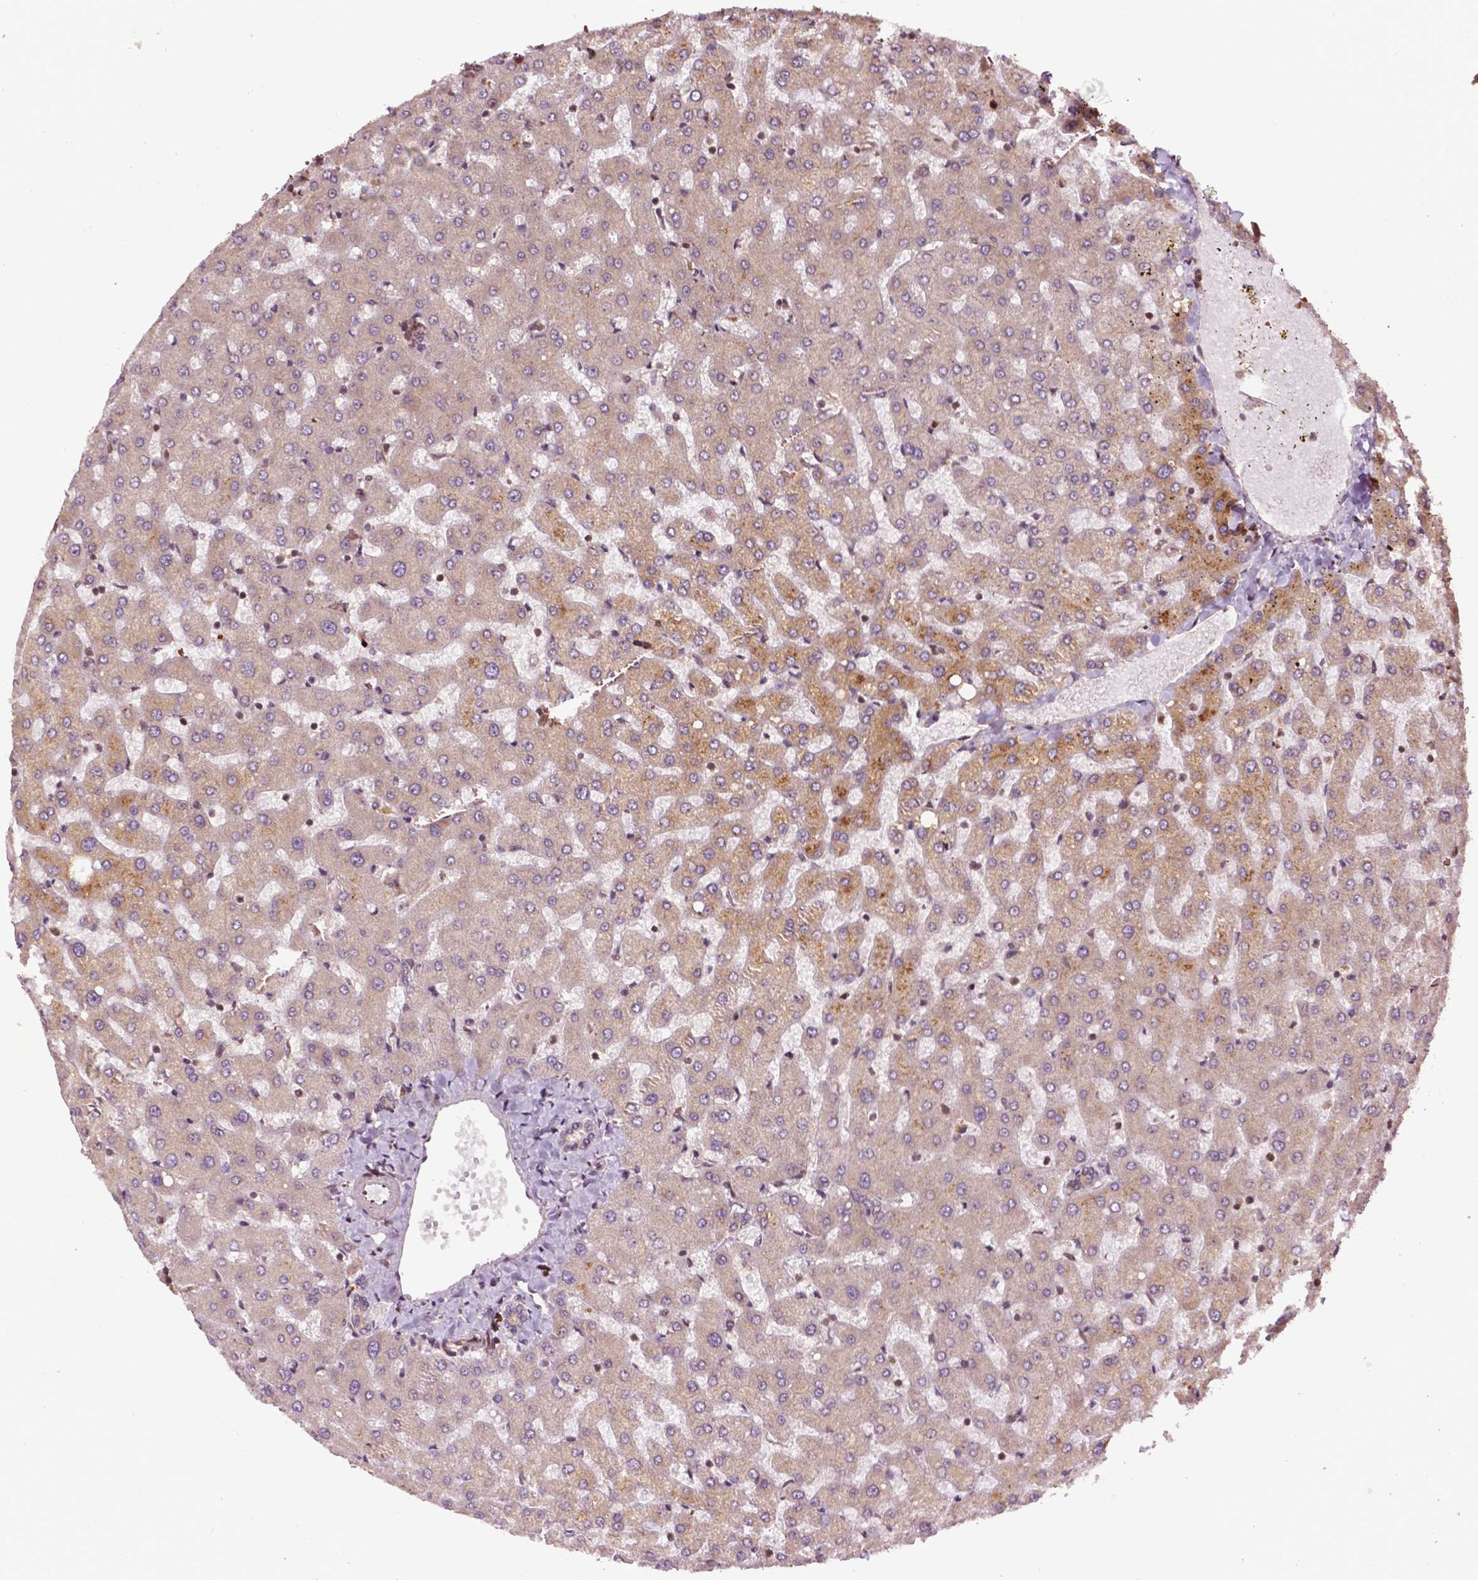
{"staining": {"intensity": "weak", "quantity": "25%-75%", "location": "cytoplasmic/membranous"}, "tissue": "liver", "cell_type": "Cholangiocytes", "image_type": "normal", "snomed": [{"axis": "morphology", "description": "Normal tissue, NOS"}, {"axis": "topography", "description": "Liver"}], "caption": "A high-resolution photomicrograph shows immunohistochemistry (IHC) staining of benign liver, which exhibits weak cytoplasmic/membranous expression in approximately 25%-75% of cholangiocytes.", "gene": "TMX2", "patient": {"sex": "female", "age": 50}}